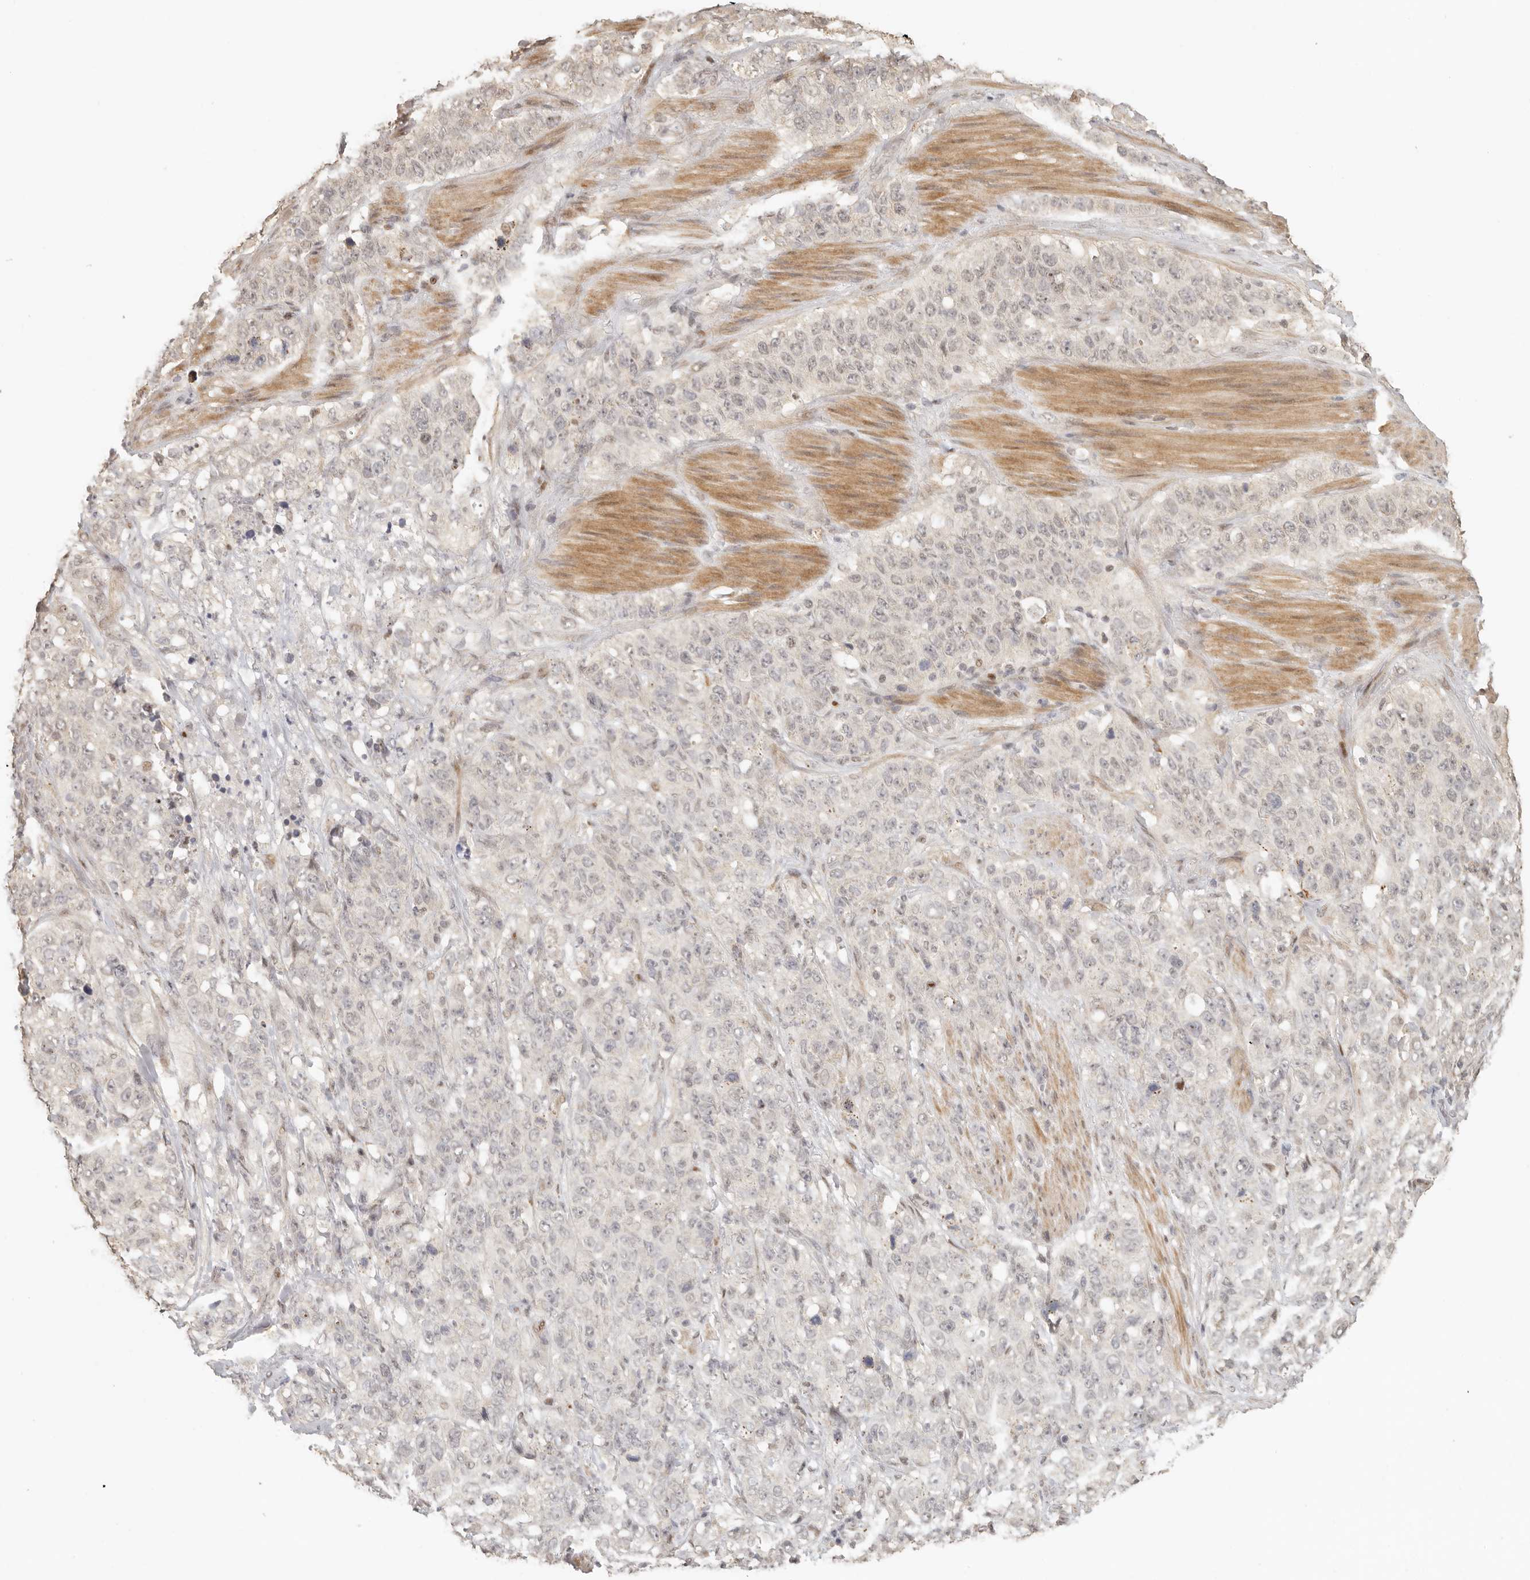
{"staining": {"intensity": "negative", "quantity": "none", "location": "none"}, "tissue": "stomach cancer", "cell_type": "Tumor cells", "image_type": "cancer", "snomed": [{"axis": "morphology", "description": "Adenocarcinoma, NOS"}, {"axis": "topography", "description": "Stomach"}], "caption": "The histopathology image reveals no staining of tumor cells in stomach adenocarcinoma.", "gene": "GPBP1L1", "patient": {"sex": "male", "age": 48}}